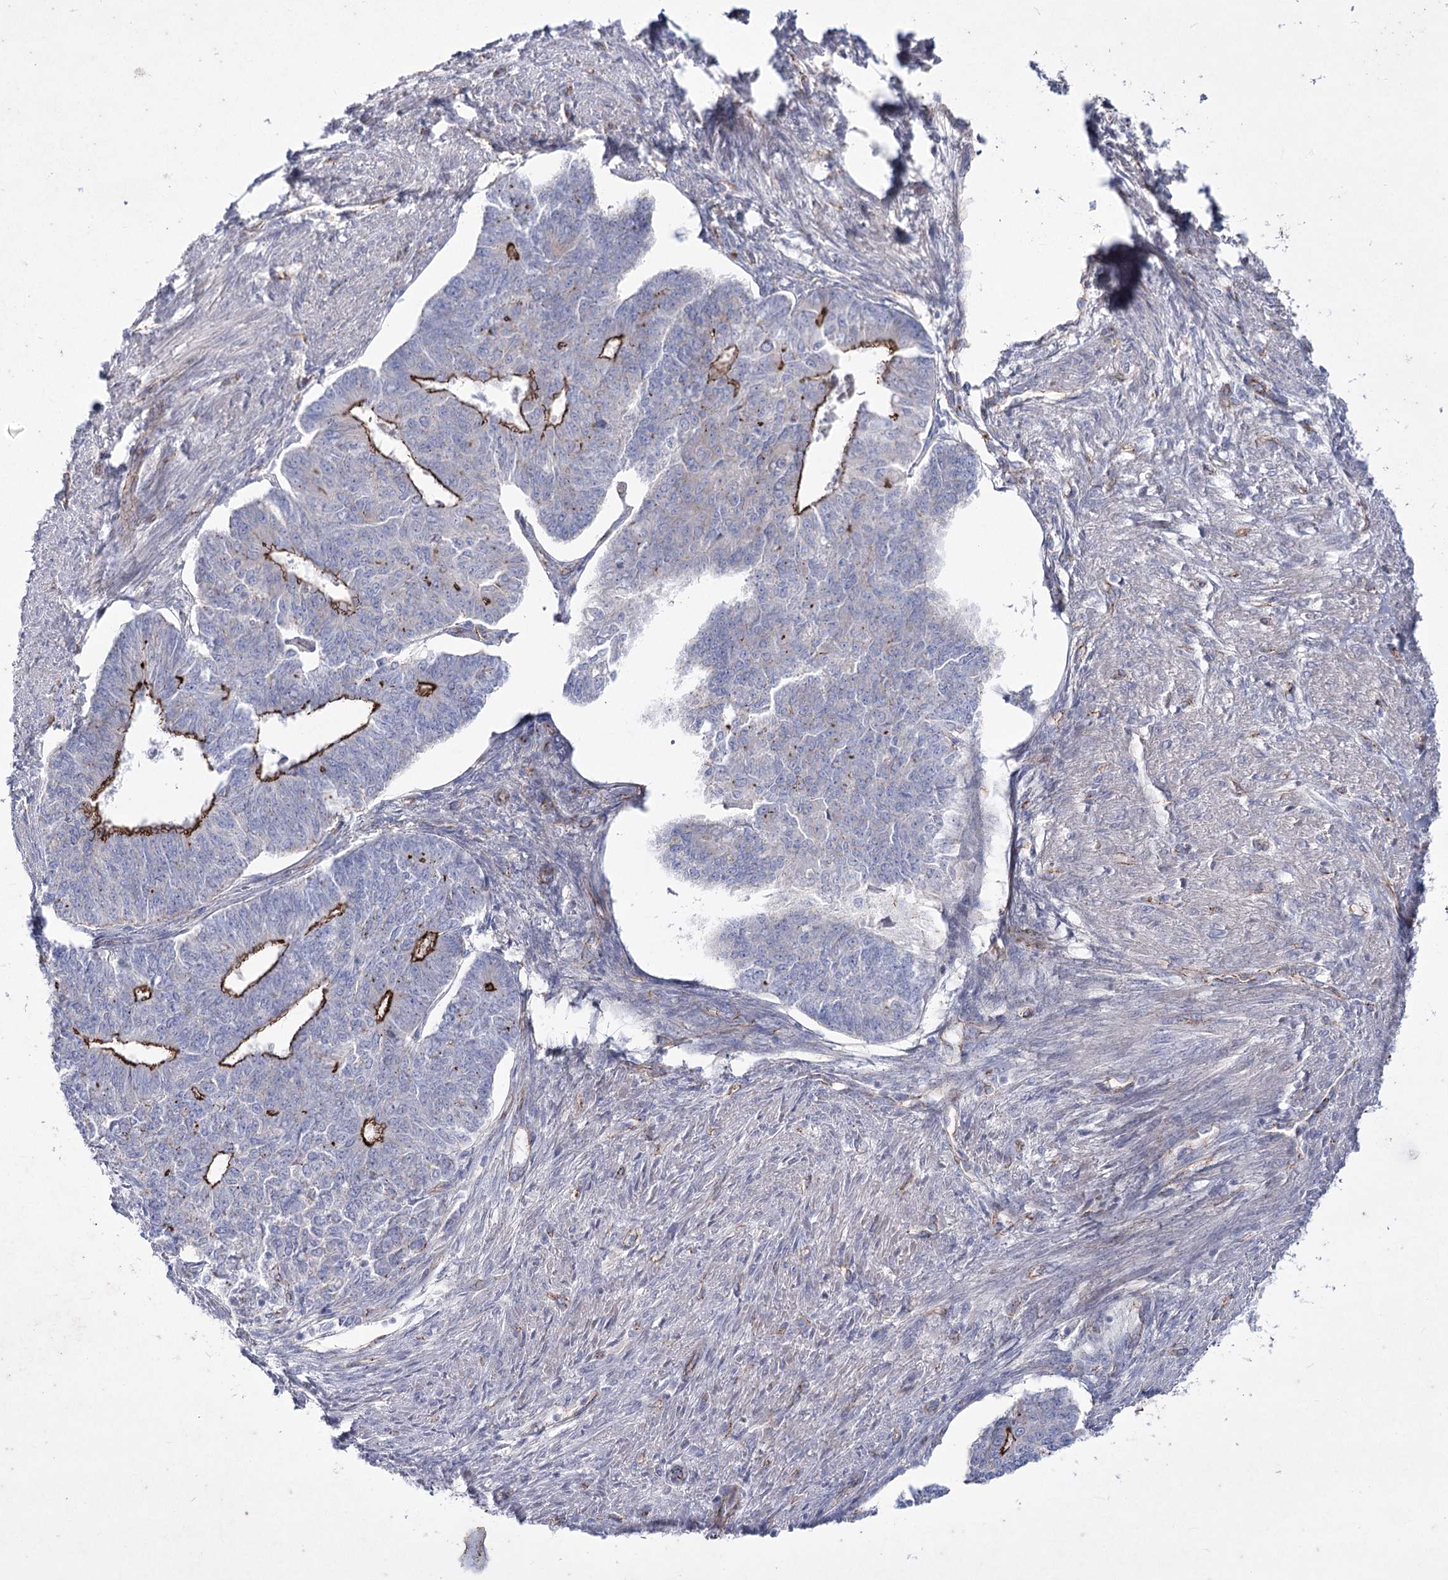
{"staining": {"intensity": "strong", "quantity": "<25%", "location": "cytoplasmic/membranous"}, "tissue": "endometrial cancer", "cell_type": "Tumor cells", "image_type": "cancer", "snomed": [{"axis": "morphology", "description": "Adenocarcinoma, NOS"}, {"axis": "topography", "description": "Endometrium"}], "caption": "High-magnification brightfield microscopy of endometrial cancer stained with DAB (3,3'-diaminobenzidine) (brown) and counterstained with hematoxylin (blue). tumor cells exhibit strong cytoplasmic/membranous positivity is present in about<25% of cells.", "gene": "LDLRAD3", "patient": {"sex": "female", "age": 32}}